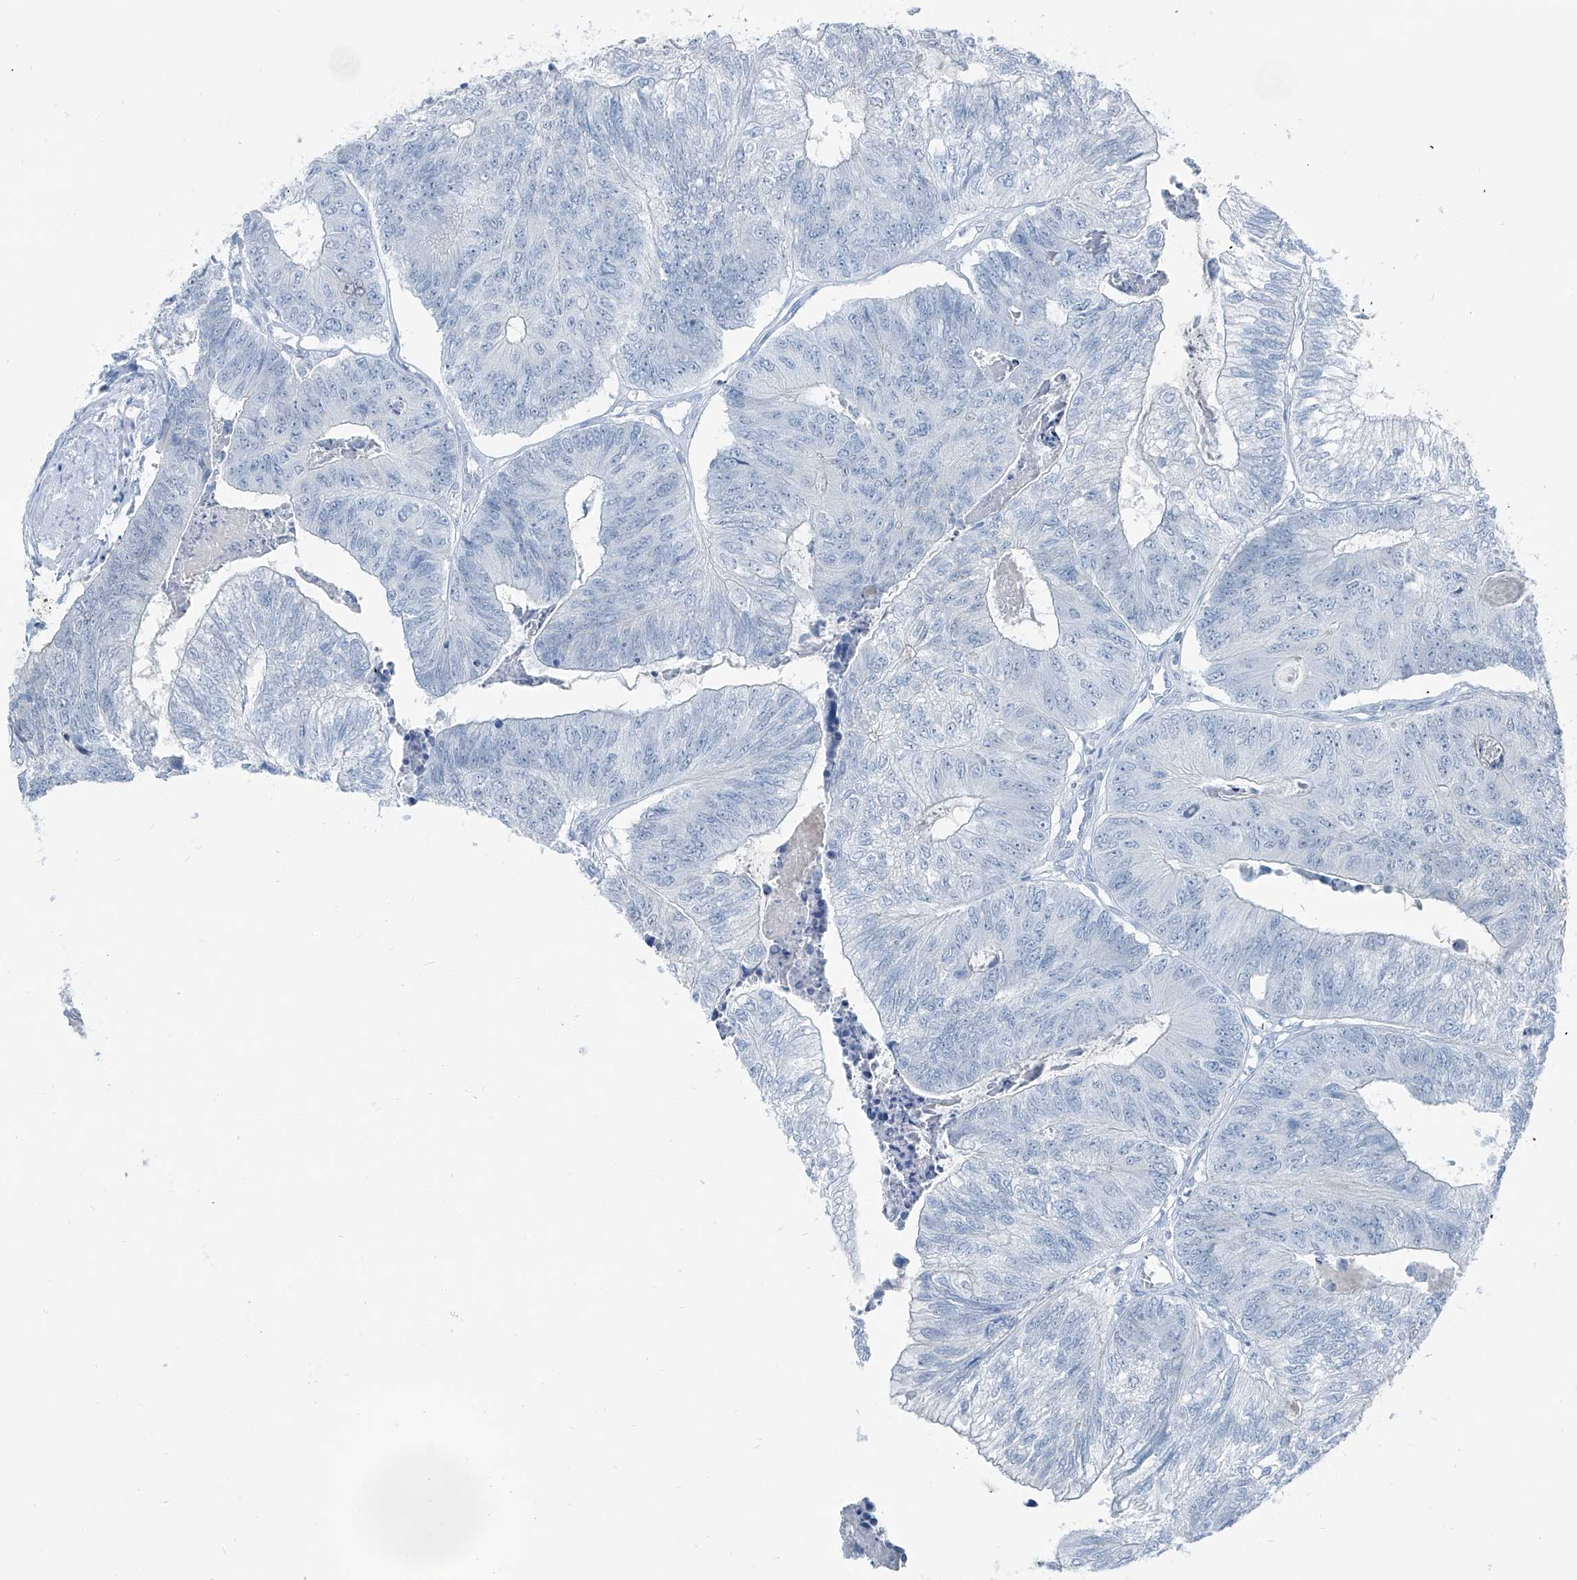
{"staining": {"intensity": "negative", "quantity": "none", "location": "none"}, "tissue": "colorectal cancer", "cell_type": "Tumor cells", "image_type": "cancer", "snomed": [{"axis": "morphology", "description": "Adenocarcinoma, NOS"}, {"axis": "topography", "description": "Colon"}], "caption": "IHC photomicrograph of neoplastic tissue: human adenocarcinoma (colorectal) stained with DAB displays no significant protein expression in tumor cells.", "gene": "RGN", "patient": {"sex": "female", "age": 67}}